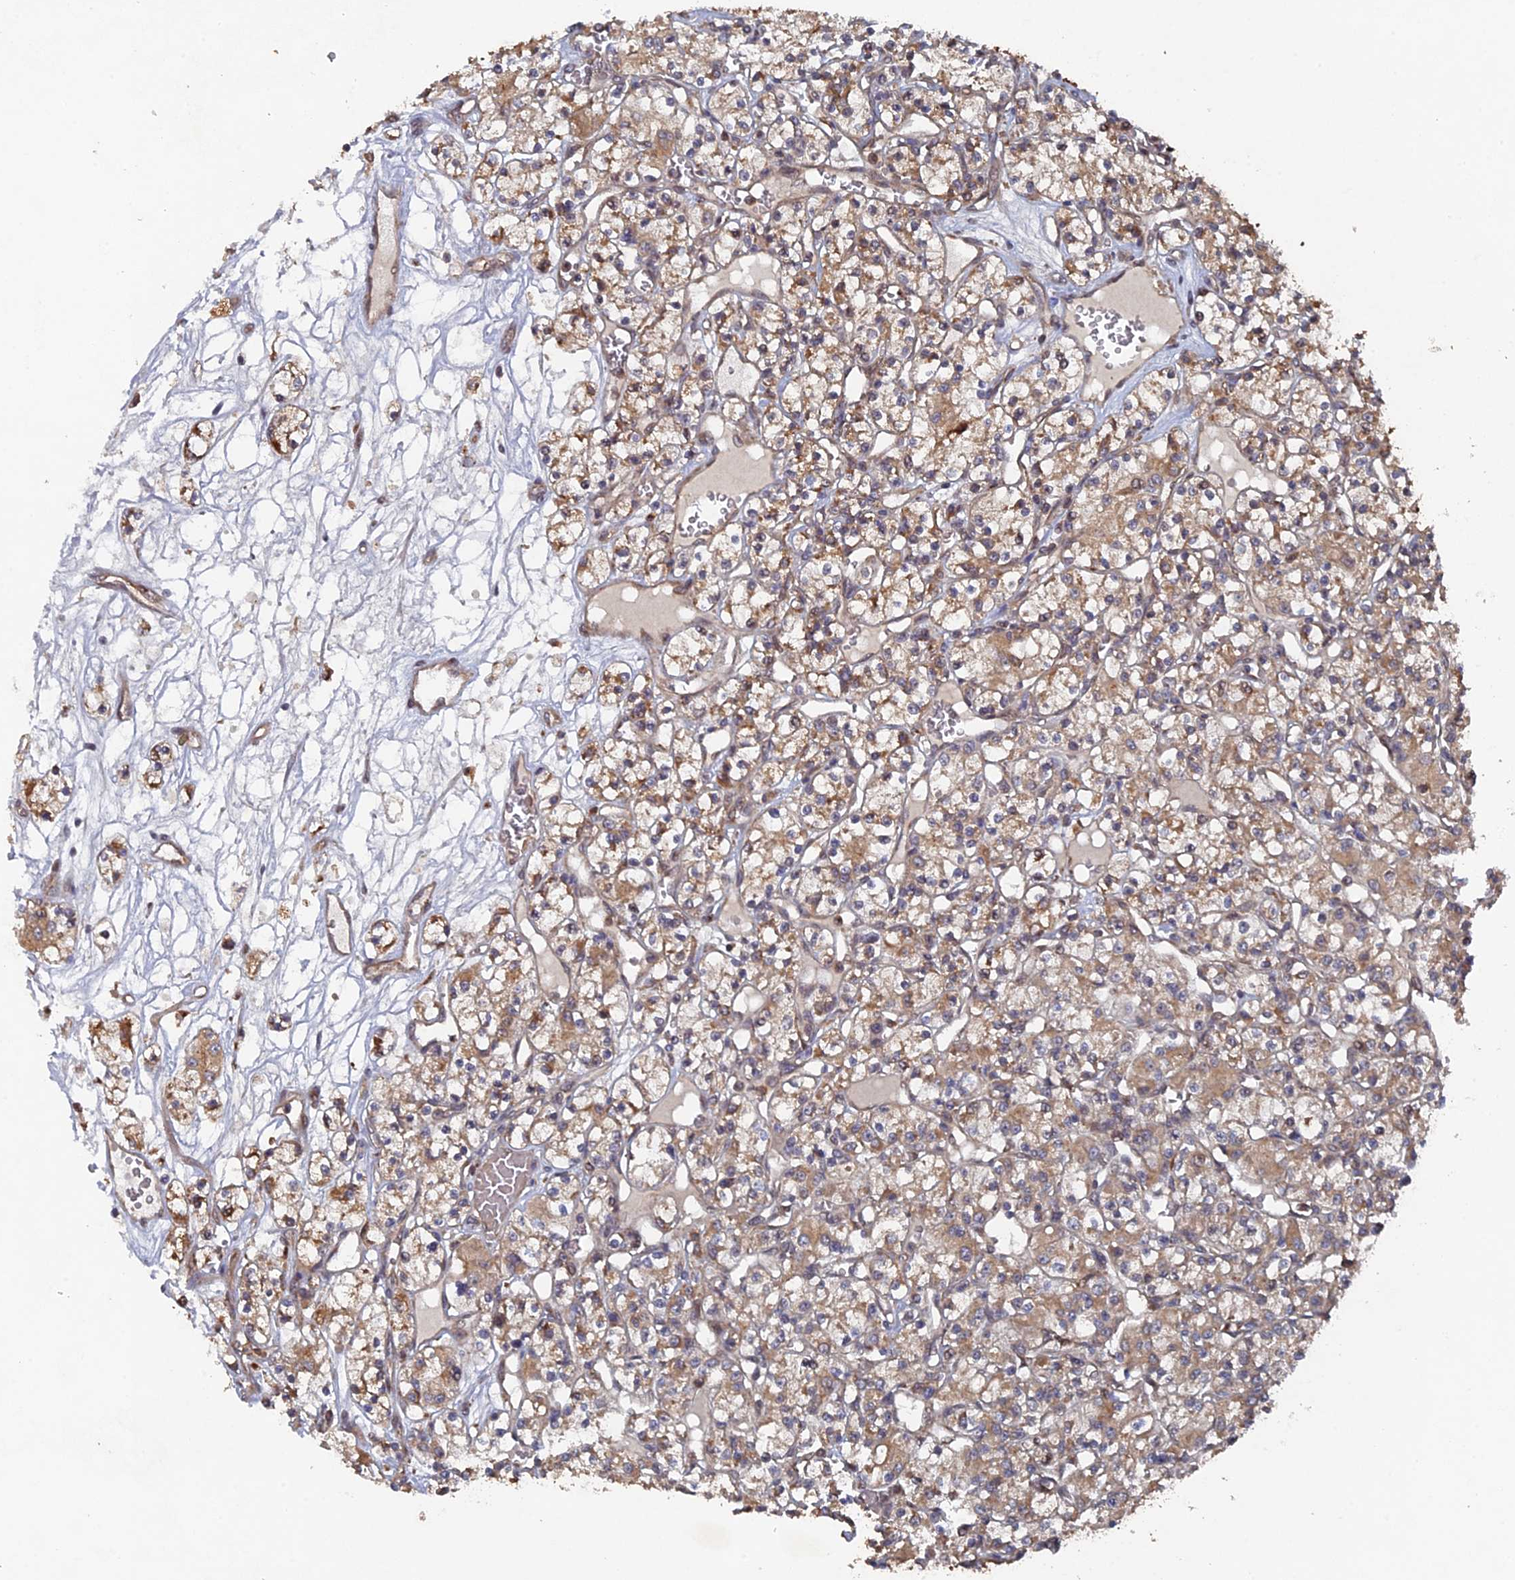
{"staining": {"intensity": "moderate", "quantity": "25%-75%", "location": "cytoplasmic/membranous"}, "tissue": "renal cancer", "cell_type": "Tumor cells", "image_type": "cancer", "snomed": [{"axis": "morphology", "description": "Adenocarcinoma, NOS"}, {"axis": "topography", "description": "Kidney"}], "caption": "A brown stain shows moderate cytoplasmic/membranous positivity of a protein in renal cancer tumor cells.", "gene": "VPS37C", "patient": {"sex": "female", "age": 59}}